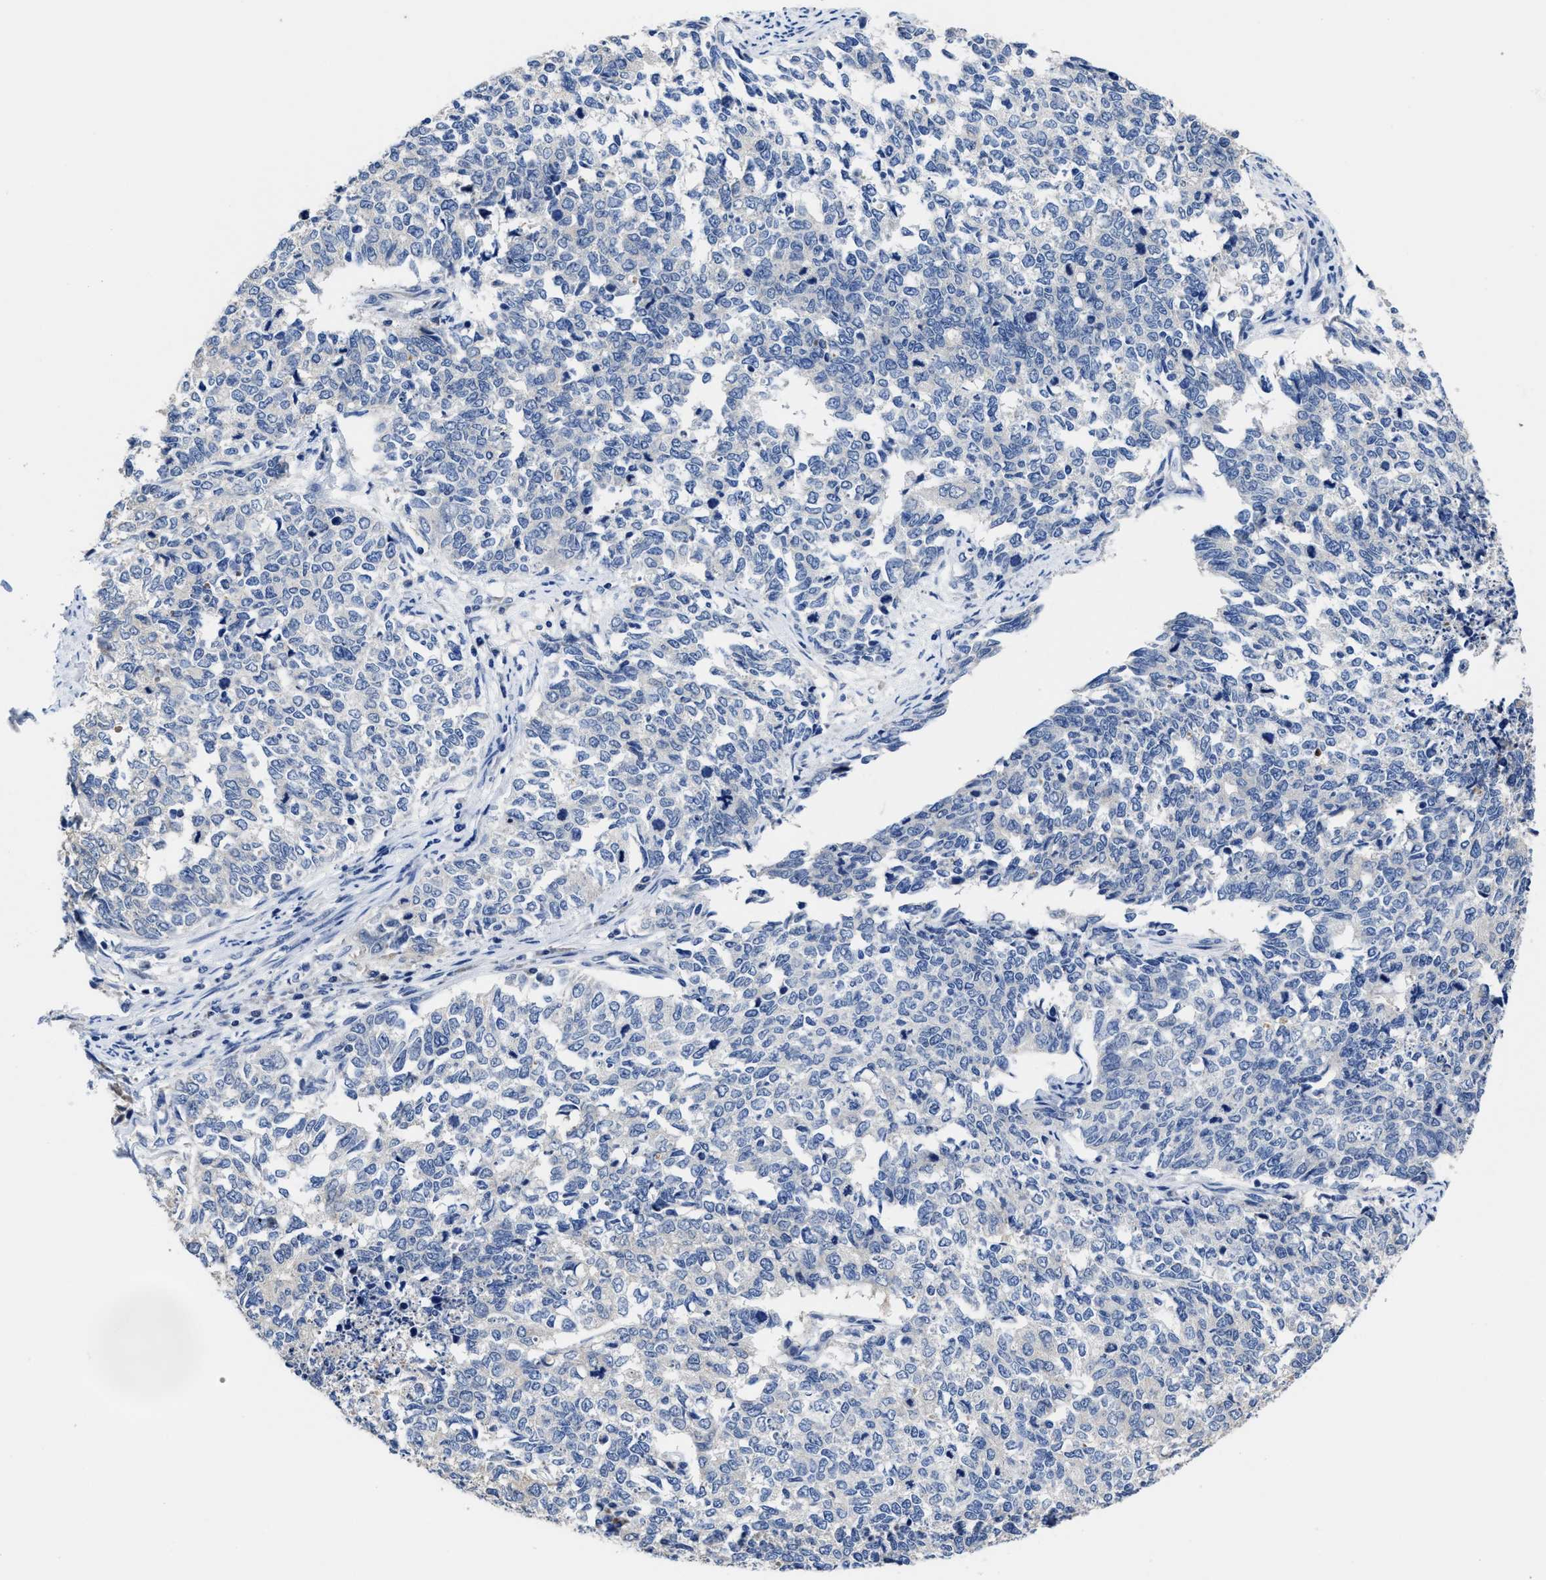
{"staining": {"intensity": "negative", "quantity": "none", "location": "none"}, "tissue": "cervical cancer", "cell_type": "Tumor cells", "image_type": "cancer", "snomed": [{"axis": "morphology", "description": "Squamous cell carcinoma, NOS"}, {"axis": "topography", "description": "Cervix"}], "caption": "Tumor cells are negative for brown protein staining in cervical squamous cell carcinoma. Nuclei are stained in blue.", "gene": "HOOK1", "patient": {"sex": "female", "age": 63}}